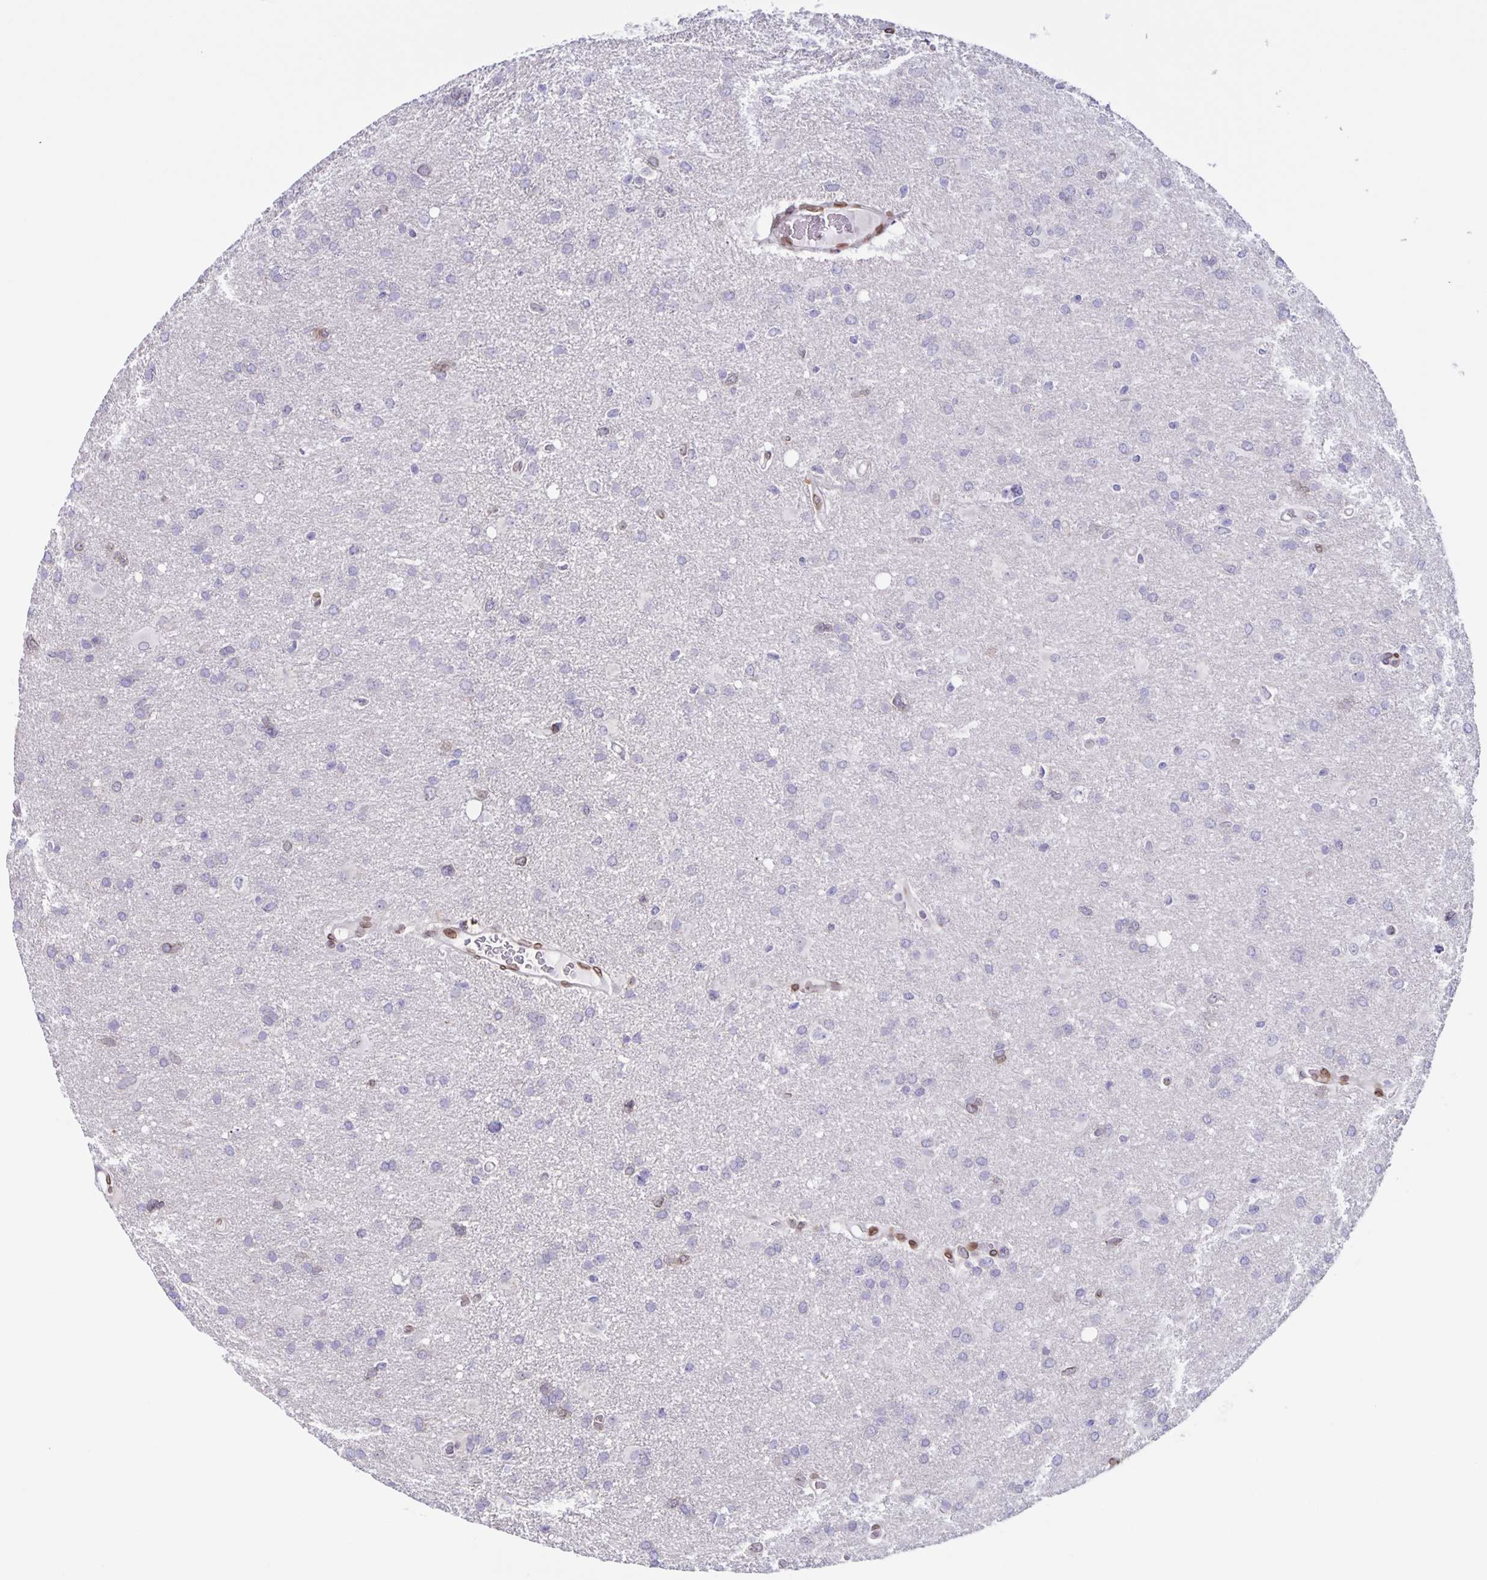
{"staining": {"intensity": "negative", "quantity": "none", "location": "none"}, "tissue": "glioma", "cell_type": "Tumor cells", "image_type": "cancer", "snomed": [{"axis": "morphology", "description": "Glioma, malignant, High grade"}, {"axis": "topography", "description": "Brain"}], "caption": "Immunohistochemistry of glioma reveals no positivity in tumor cells.", "gene": "SYNE2", "patient": {"sex": "male", "age": 53}}